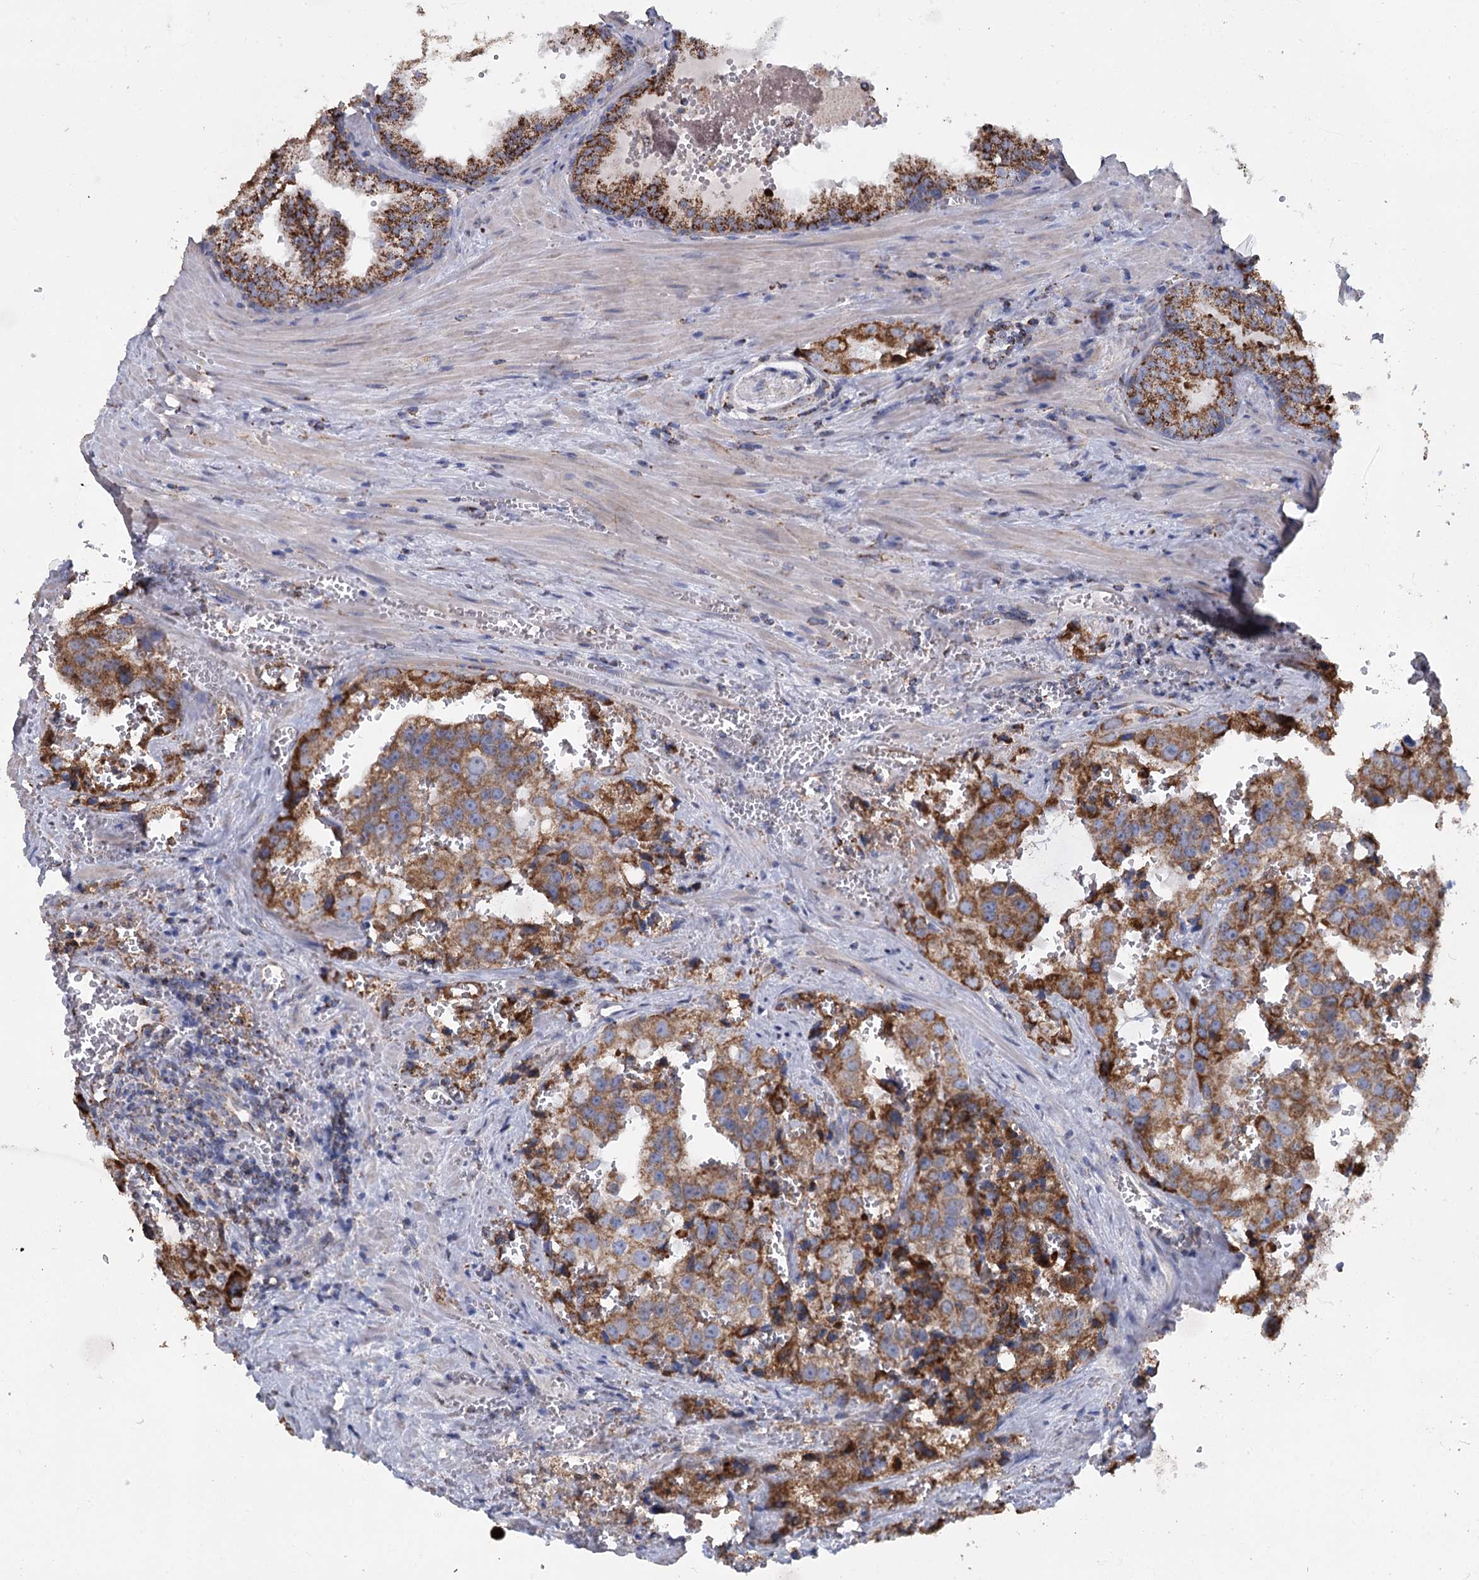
{"staining": {"intensity": "strong", "quantity": ">75%", "location": "cytoplasmic/membranous"}, "tissue": "prostate cancer", "cell_type": "Tumor cells", "image_type": "cancer", "snomed": [{"axis": "morphology", "description": "Adenocarcinoma, High grade"}, {"axis": "topography", "description": "Prostate"}], "caption": "A brown stain highlights strong cytoplasmic/membranous expression of a protein in human prostate cancer tumor cells.", "gene": "MRPL44", "patient": {"sex": "male", "age": 68}}